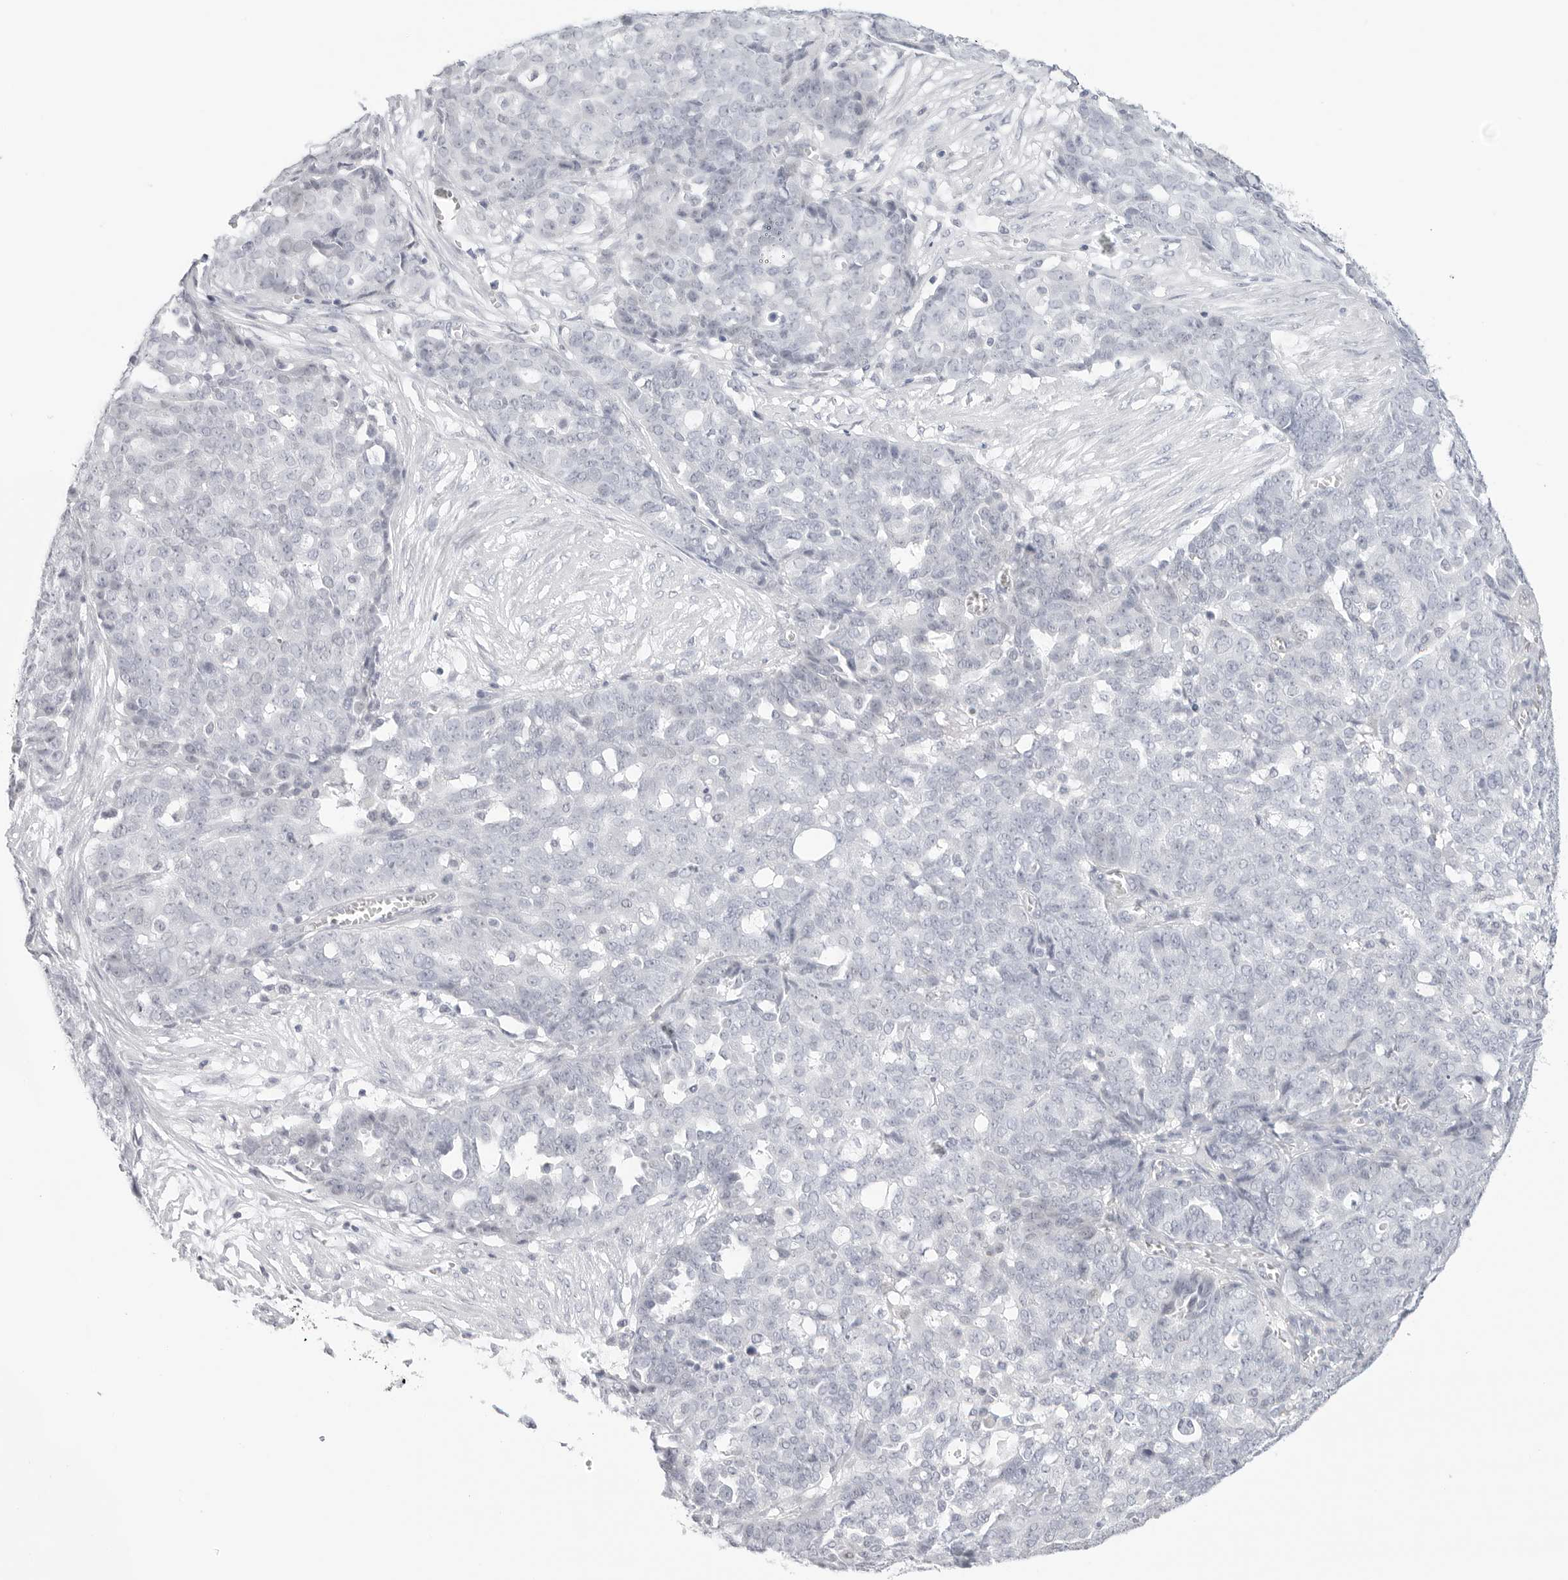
{"staining": {"intensity": "negative", "quantity": "none", "location": "none"}, "tissue": "ovarian cancer", "cell_type": "Tumor cells", "image_type": "cancer", "snomed": [{"axis": "morphology", "description": "Cystadenocarcinoma, serous, NOS"}, {"axis": "topography", "description": "Soft tissue"}, {"axis": "topography", "description": "Ovary"}], "caption": "Serous cystadenocarcinoma (ovarian) was stained to show a protein in brown. There is no significant positivity in tumor cells. The staining is performed using DAB (3,3'-diaminobenzidine) brown chromogen with nuclei counter-stained in using hematoxylin.", "gene": "HMGCS2", "patient": {"sex": "female", "age": 57}}